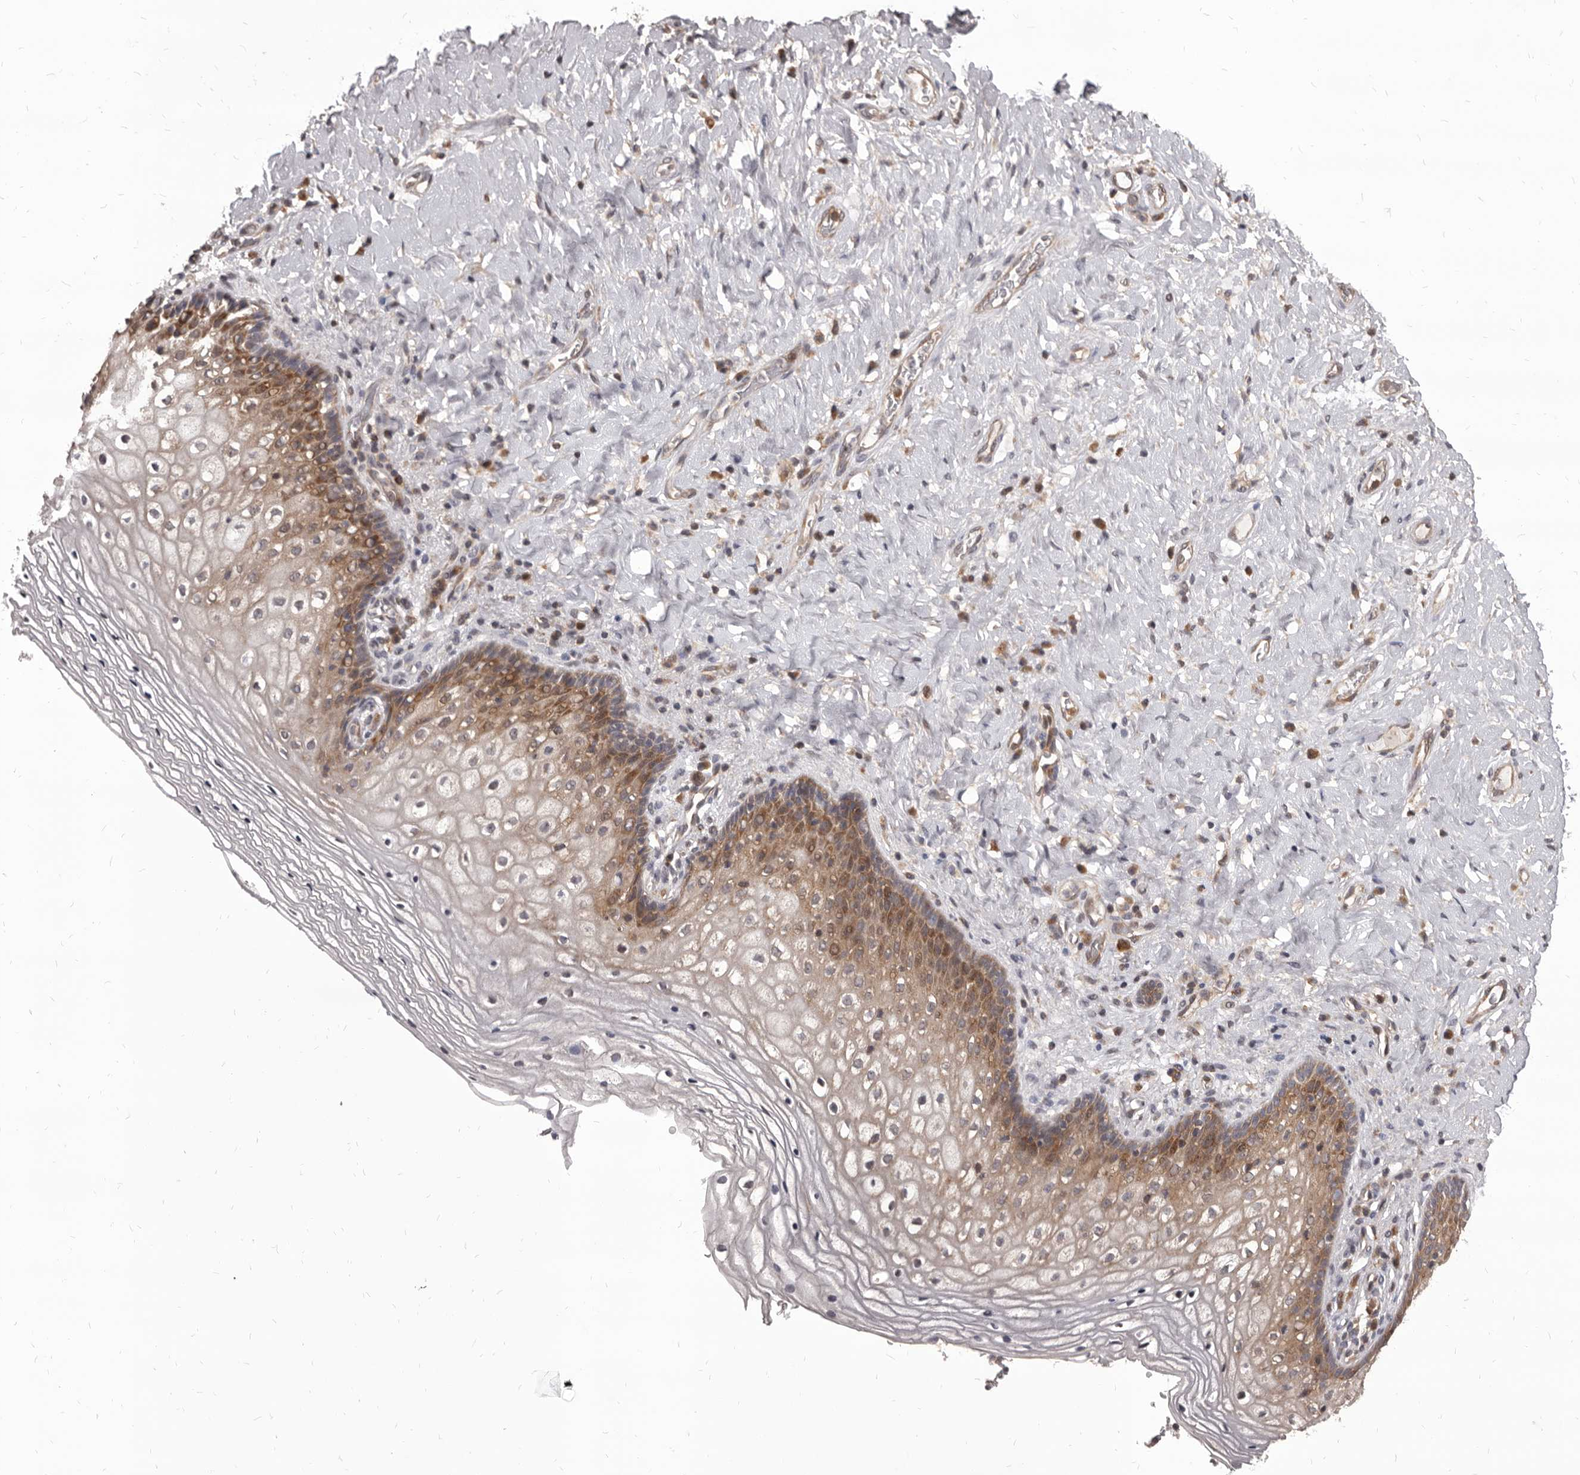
{"staining": {"intensity": "moderate", "quantity": ">75%", "location": "cytoplasmic/membranous"}, "tissue": "vagina", "cell_type": "Squamous epithelial cells", "image_type": "normal", "snomed": [{"axis": "morphology", "description": "Normal tissue, NOS"}, {"axis": "topography", "description": "Vagina"}], "caption": "Moderate cytoplasmic/membranous positivity for a protein is appreciated in about >75% of squamous epithelial cells of normal vagina using IHC.", "gene": "MAP3K14", "patient": {"sex": "female", "age": 60}}